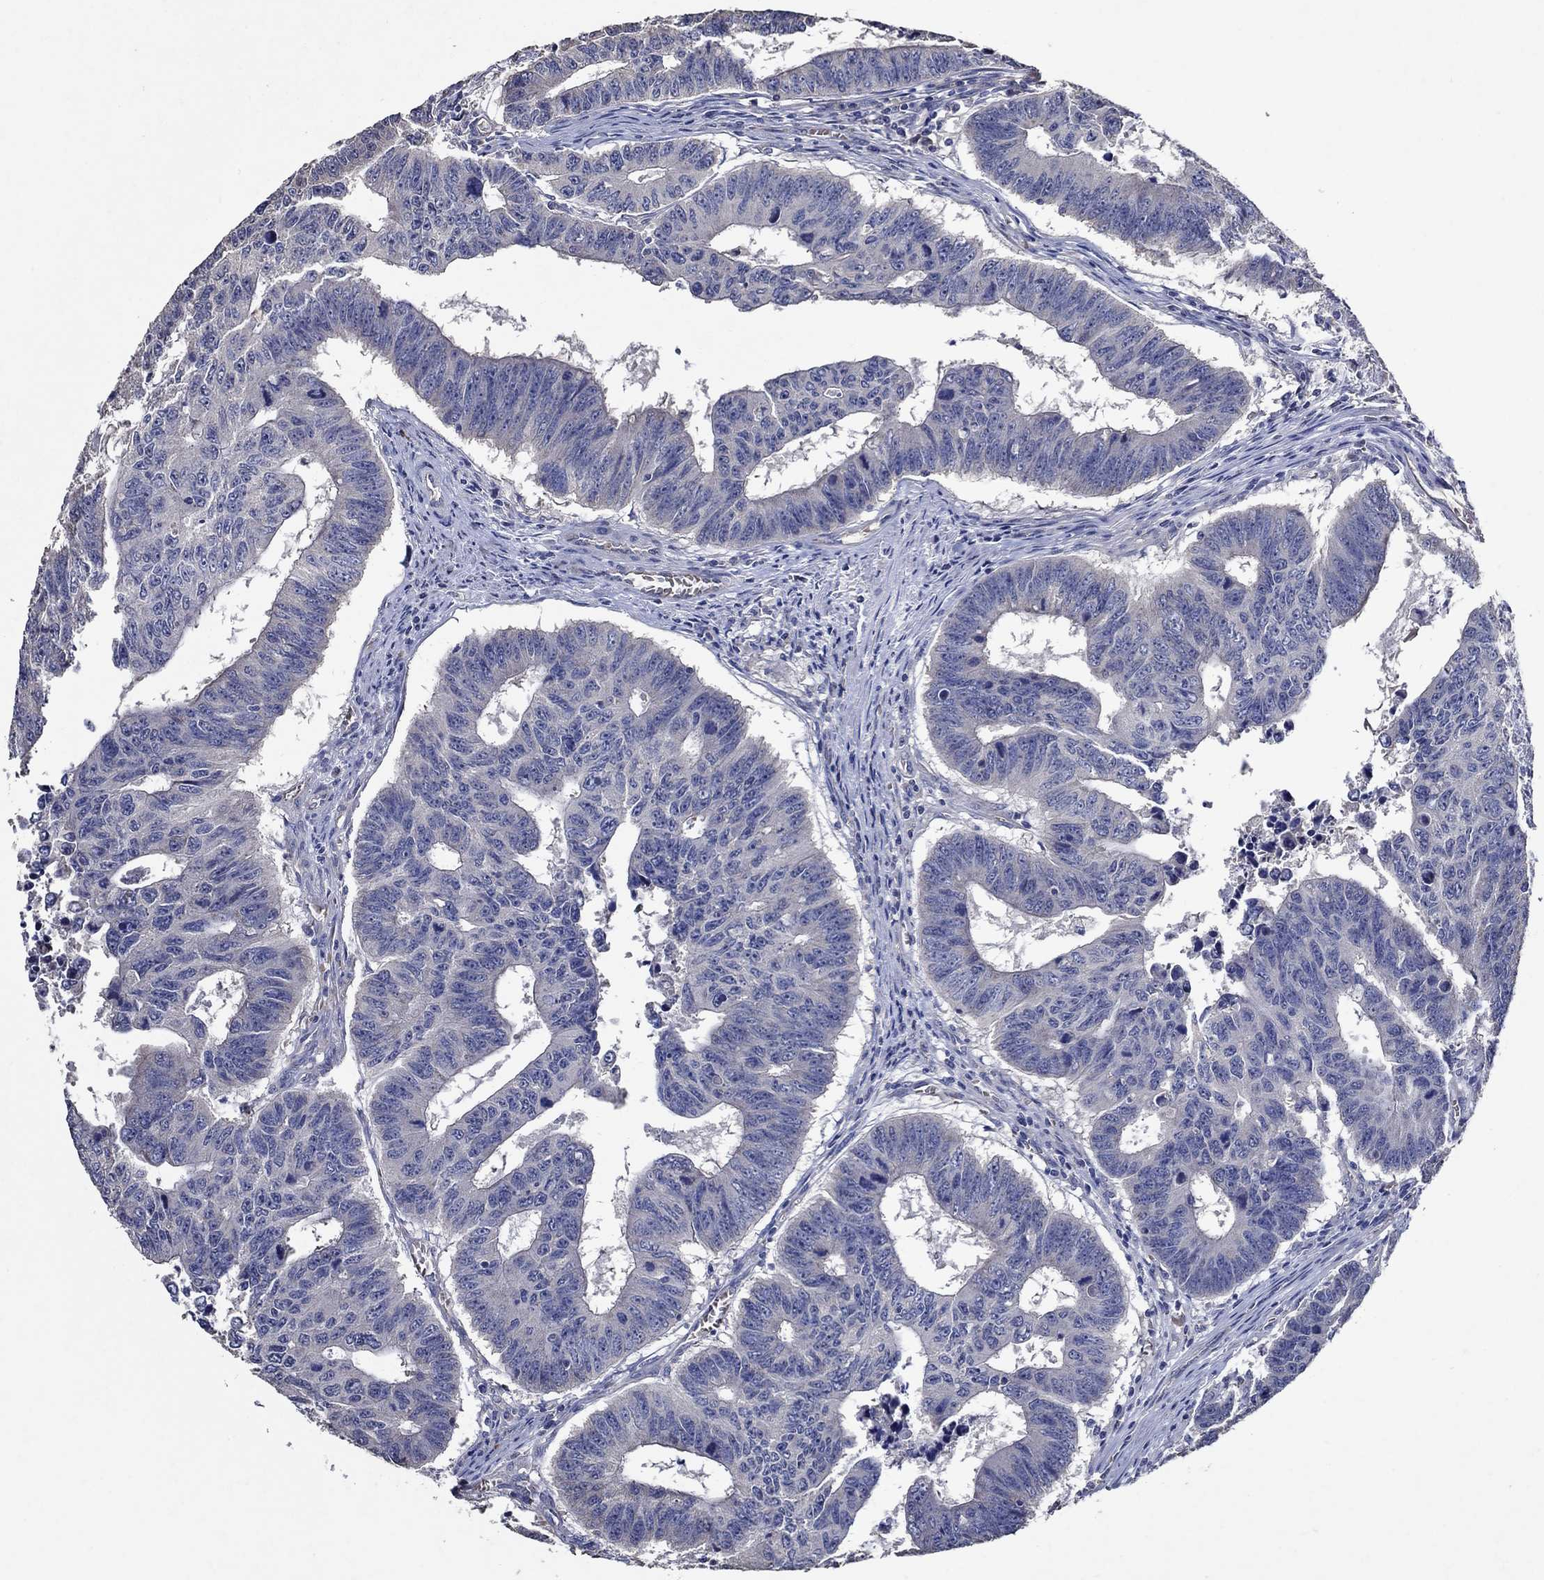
{"staining": {"intensity": "negative", "quantity": "none", "location": "none"}, "tissue": "colorectal cancer", "cell_type": "Tumor cells", "image_type": "cancer", "snomed": [{"axis": "morphology", "description": "Adenocarcinoma, NOS"}, {"axis": "topography", "description": "Appendix"}, {"axis": "topography", "description": "Colon"}, {"axis": "topography", "description": "Cecum"}, {"axis": "topography", "description": "Colon asc"}], "caption": "Immunohistochemistry (IHC) histopathology image of colorectal adenocarcinoma stained for a protein (brown), which displays no expression in tumor cells. The staining is performed using DAB brown chromogen with nuclei counter-stained in using hematoxylin.", "gene": "HAP1", "patient": {"sex": "female", "age": 85}}